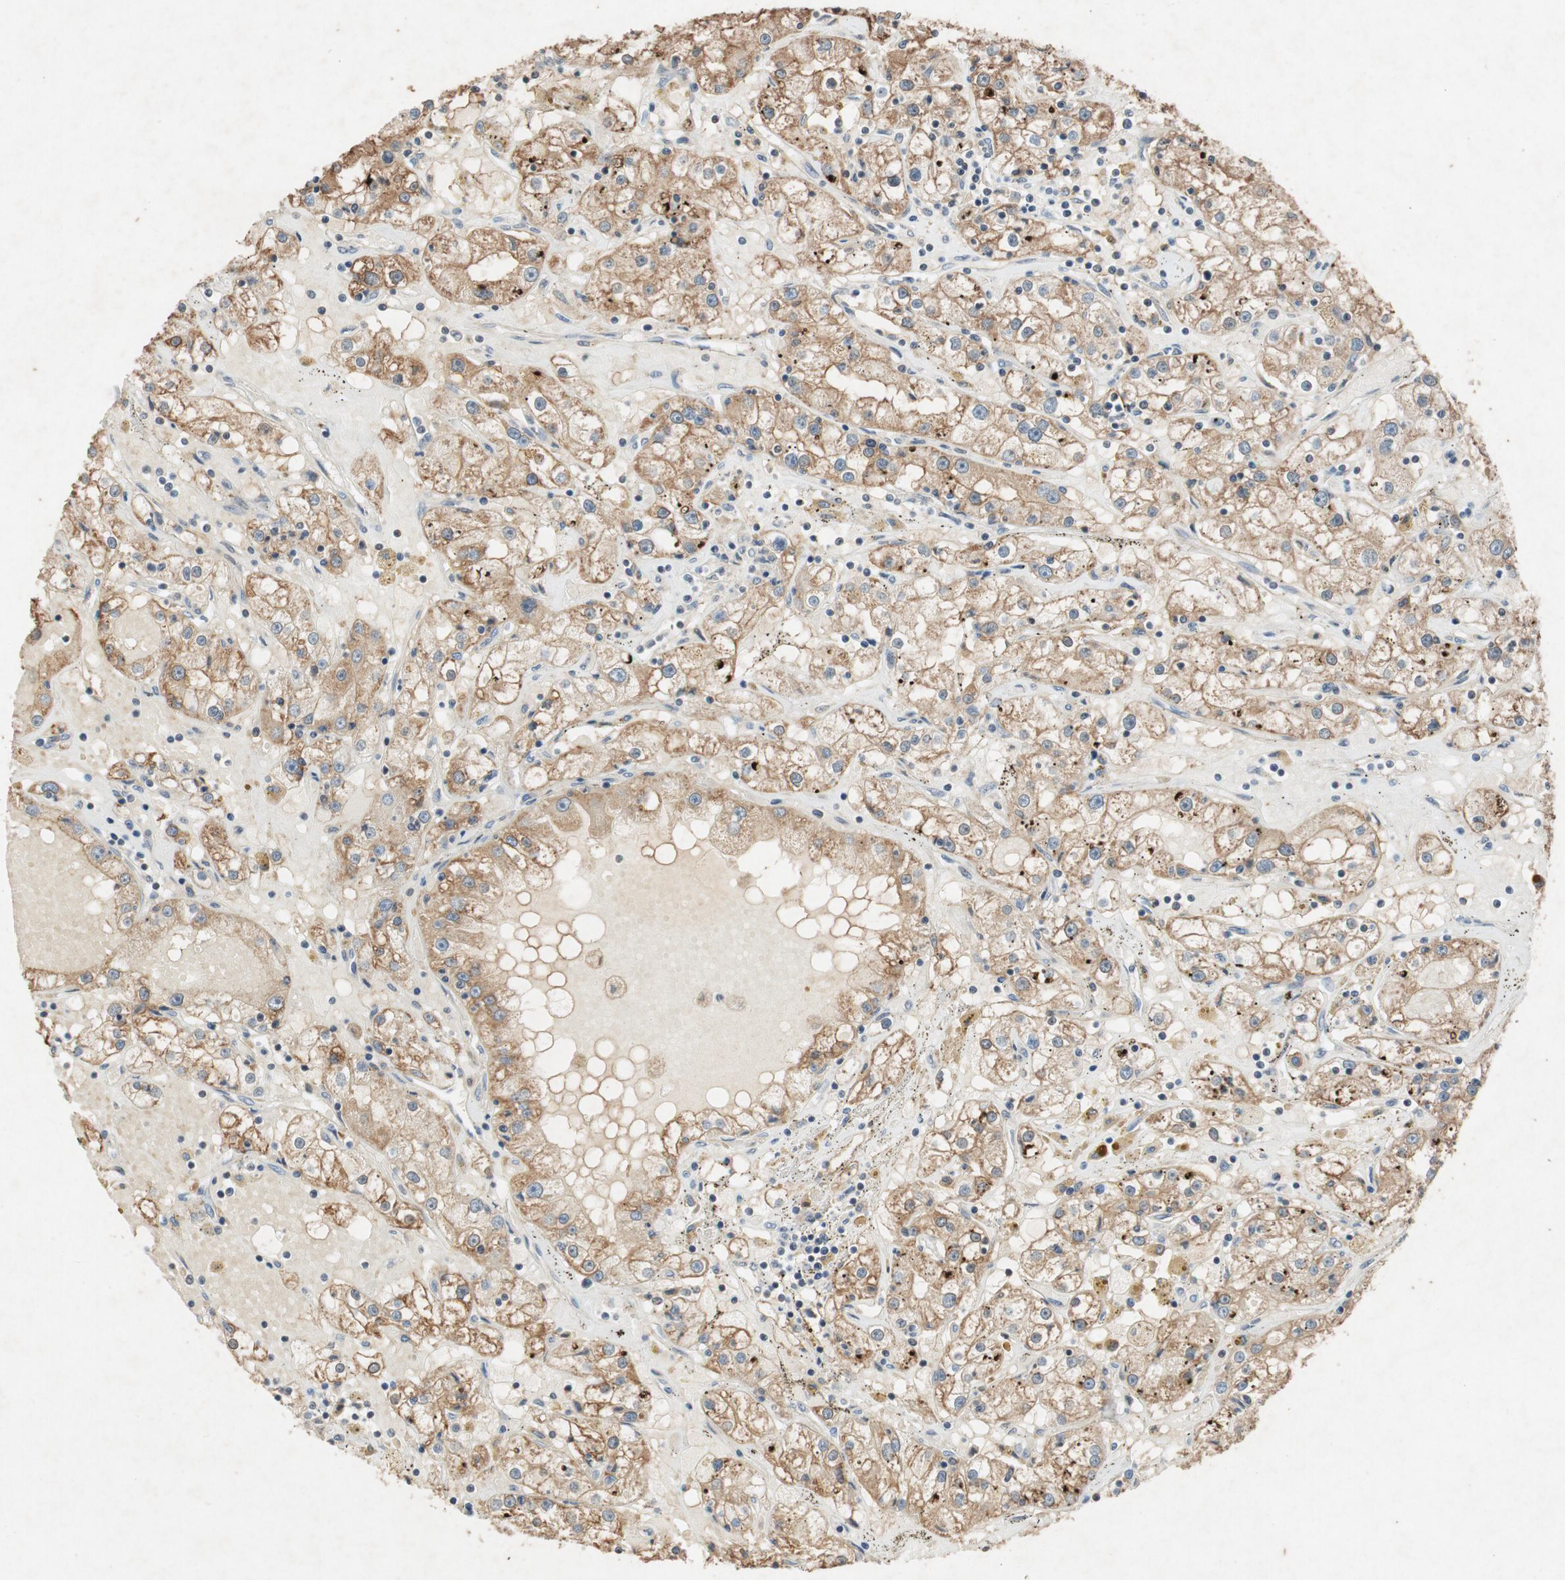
{"staining": {"intensity": "moderate", "quantity": ">75%", "location": "cytoplasmic/membranous"}, "tissue": "renal cancer", "cell_type": "Tumor cells", "image_type": "cancer", "snomed": [{"axis": "morphology", "description": "Adenocarcinoma, NOS"}, {"axis": "topography", "description": "Kidney"}], "caption": "The image reveals a brown stain indicating the presence of a protein in the cytoplasmic/membranous of tumor cells in renal cancer.", "gene": "ATP2C1", "patient": {"sex": "male", "age": 56}}